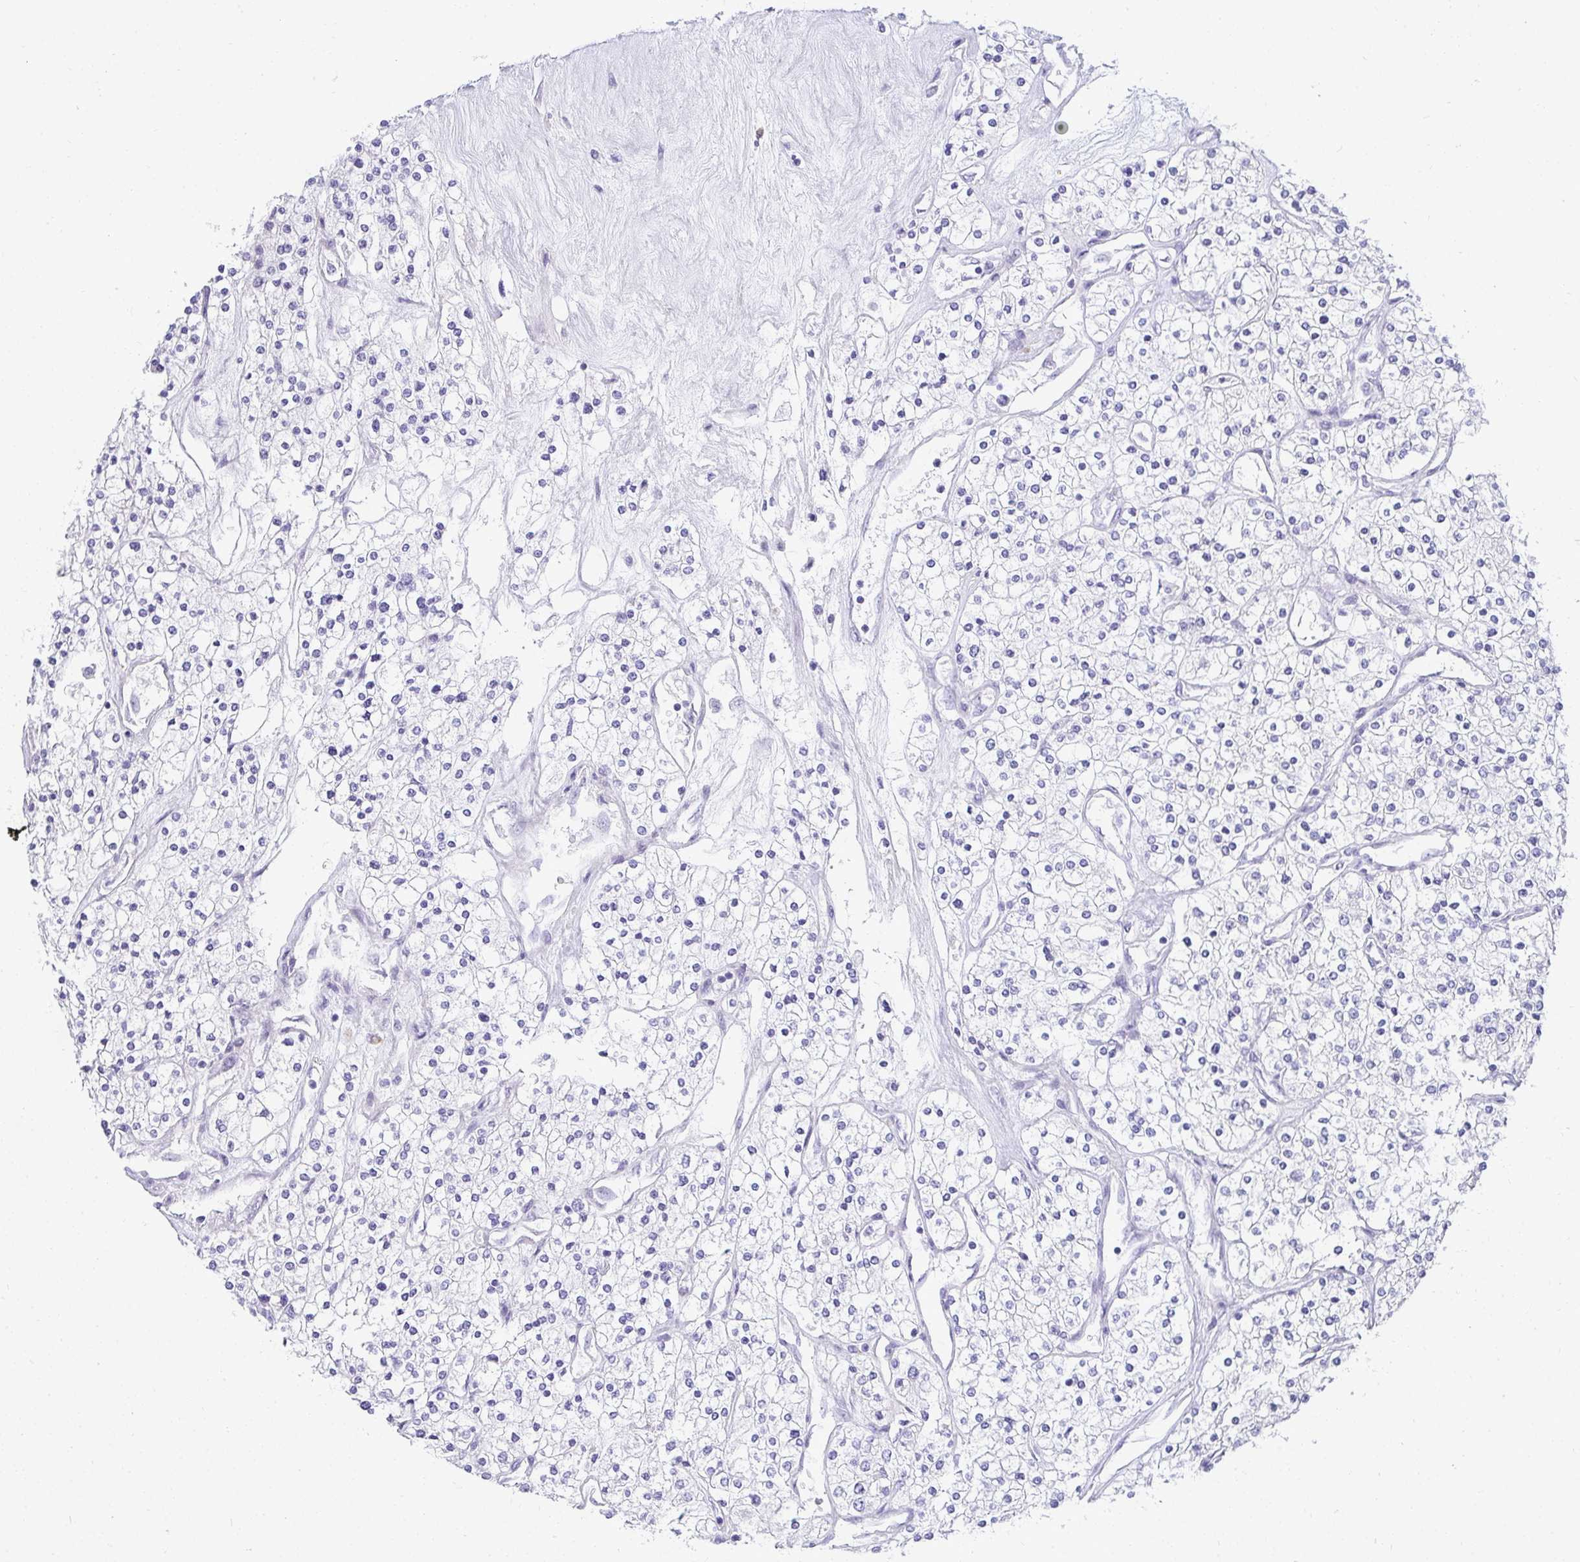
{"staining": {"intensity": "negative", "quantity": "none", "location": "none"}, "tissue": "renal cancer", "cell_type": "Tumor cells", "image_type": "cancer", "snomed": [{"axis": "morphology", "description": "Adenocarcinoma, NOS"}, {"axis": "topography", "description": "Kidney"}], "caption": "Renal cancer stained for a protein using IHC displays no positivity tumor cells.", "gene": "AK5", "patient": {"sex": "male", "age": 80}}